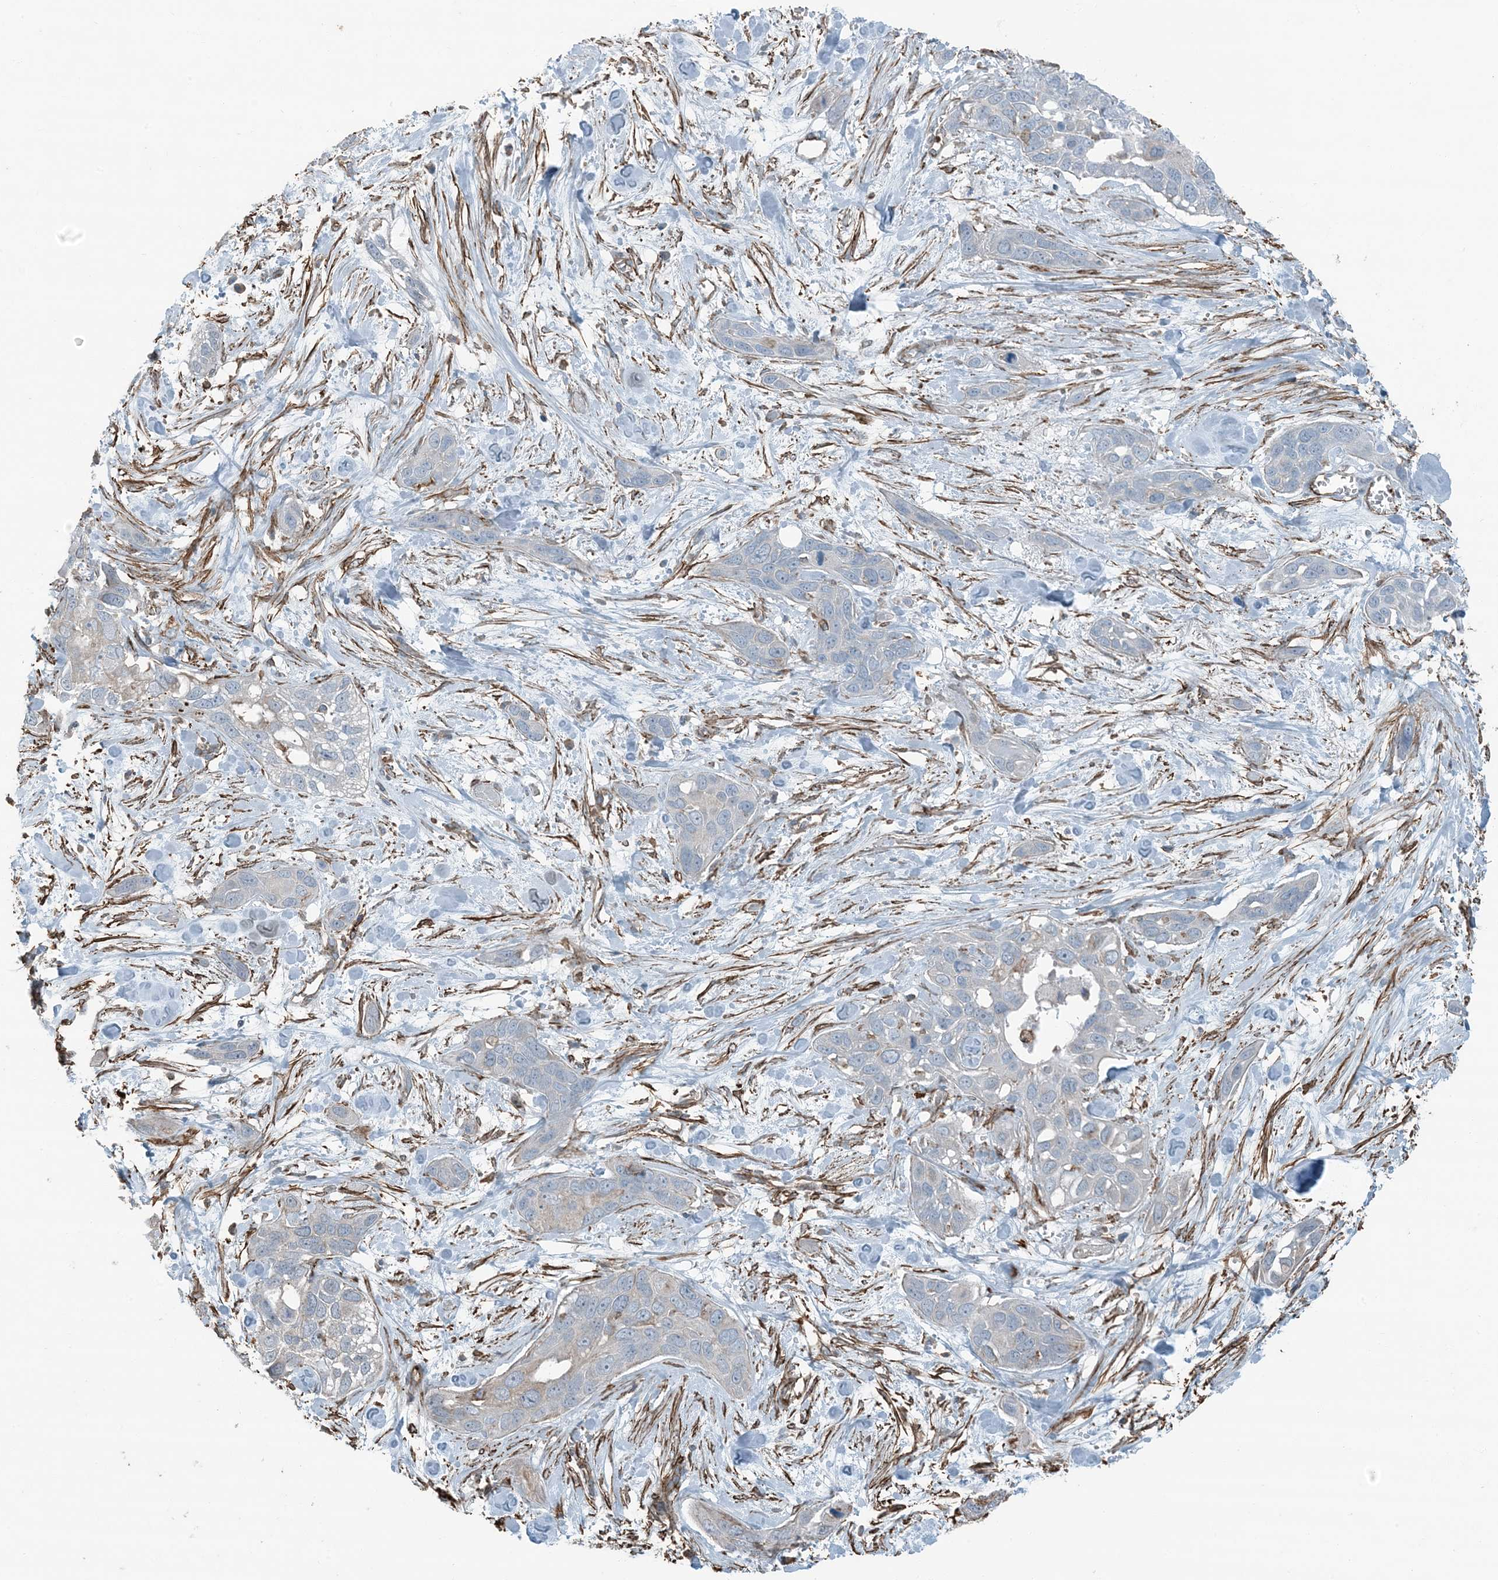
{"staining": {"intensity": "negative", "quantity": "none", "location": "none"}, "tissue": "pancreatic cancer", "cell_type": "Tumor cells", "image_type": "cancer", "snomed": [{"axis": "morphology", "description": "Adenocarcinoma, NOS"}, {"axis": "topography", "description": "Pancreas"}], "caption": "An immunohistochemistry histopathology image of pancreatic cancer is shown. There is no staining in tumor cells of pancreatic cancer.", "gene": "APOBEC3C", "patient": {"sex": "female", "age": 60}}